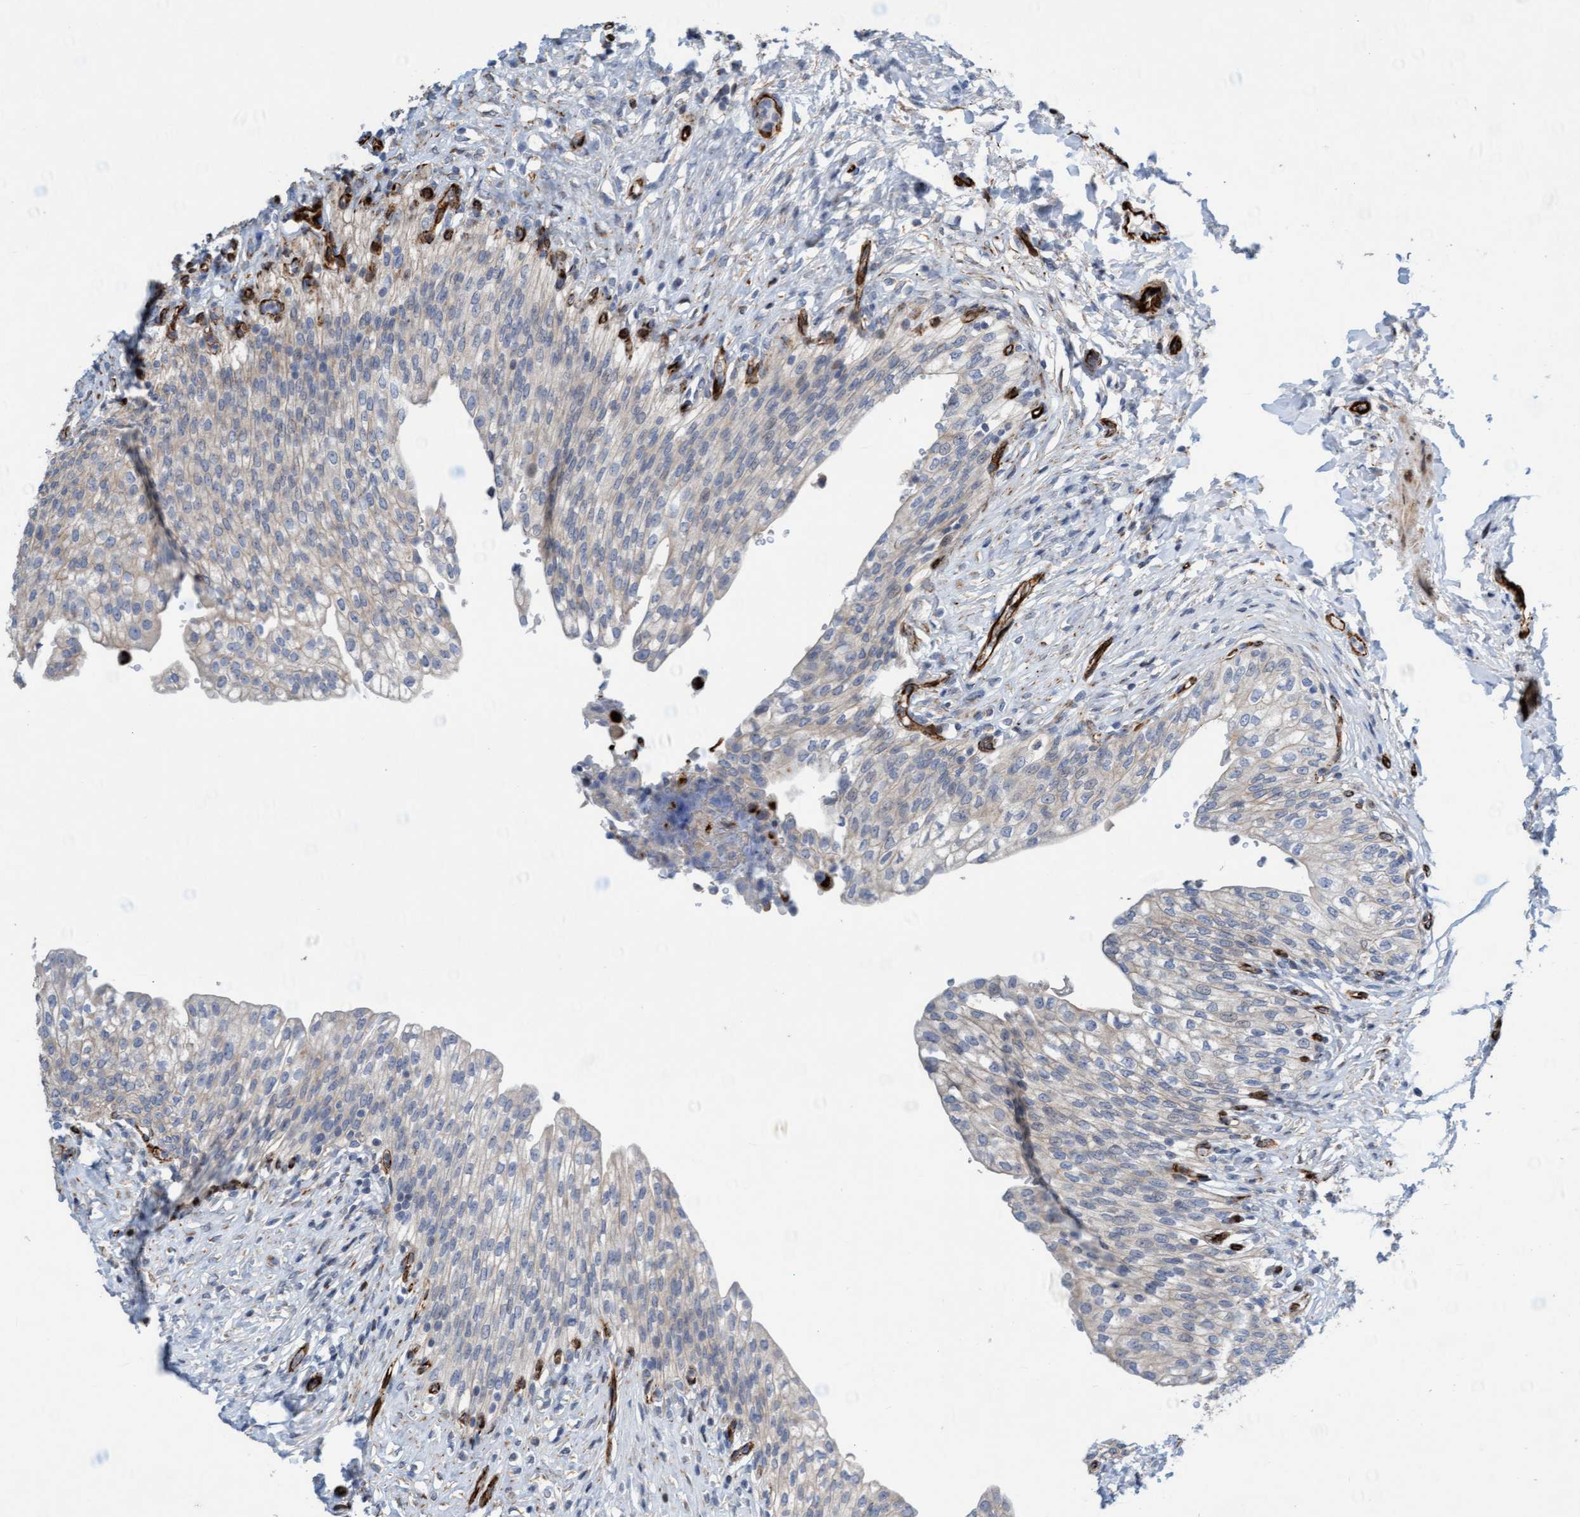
{"staining": {"intensity": "weak", "quantity": "<25%", "location": "cytoplasmic/membranous"}, "tissue": "urinary bladder", "cell_type": "Urothelial cells", "image_type": "normal", "snomed": [{"axis": "morphology", "description": "Urothelial carcinoma, High grade"}, {"axis": "topography", "description": "Urinary bladder"}], "caption": "DAB (3,3'-diaminobenzidine) immunohistochemical staining of benign human urinary bladder demonstrates no significant positivity in urothelial cells.", "gene": "POLG2", "patient": {"sex": "male", "age": 46}}